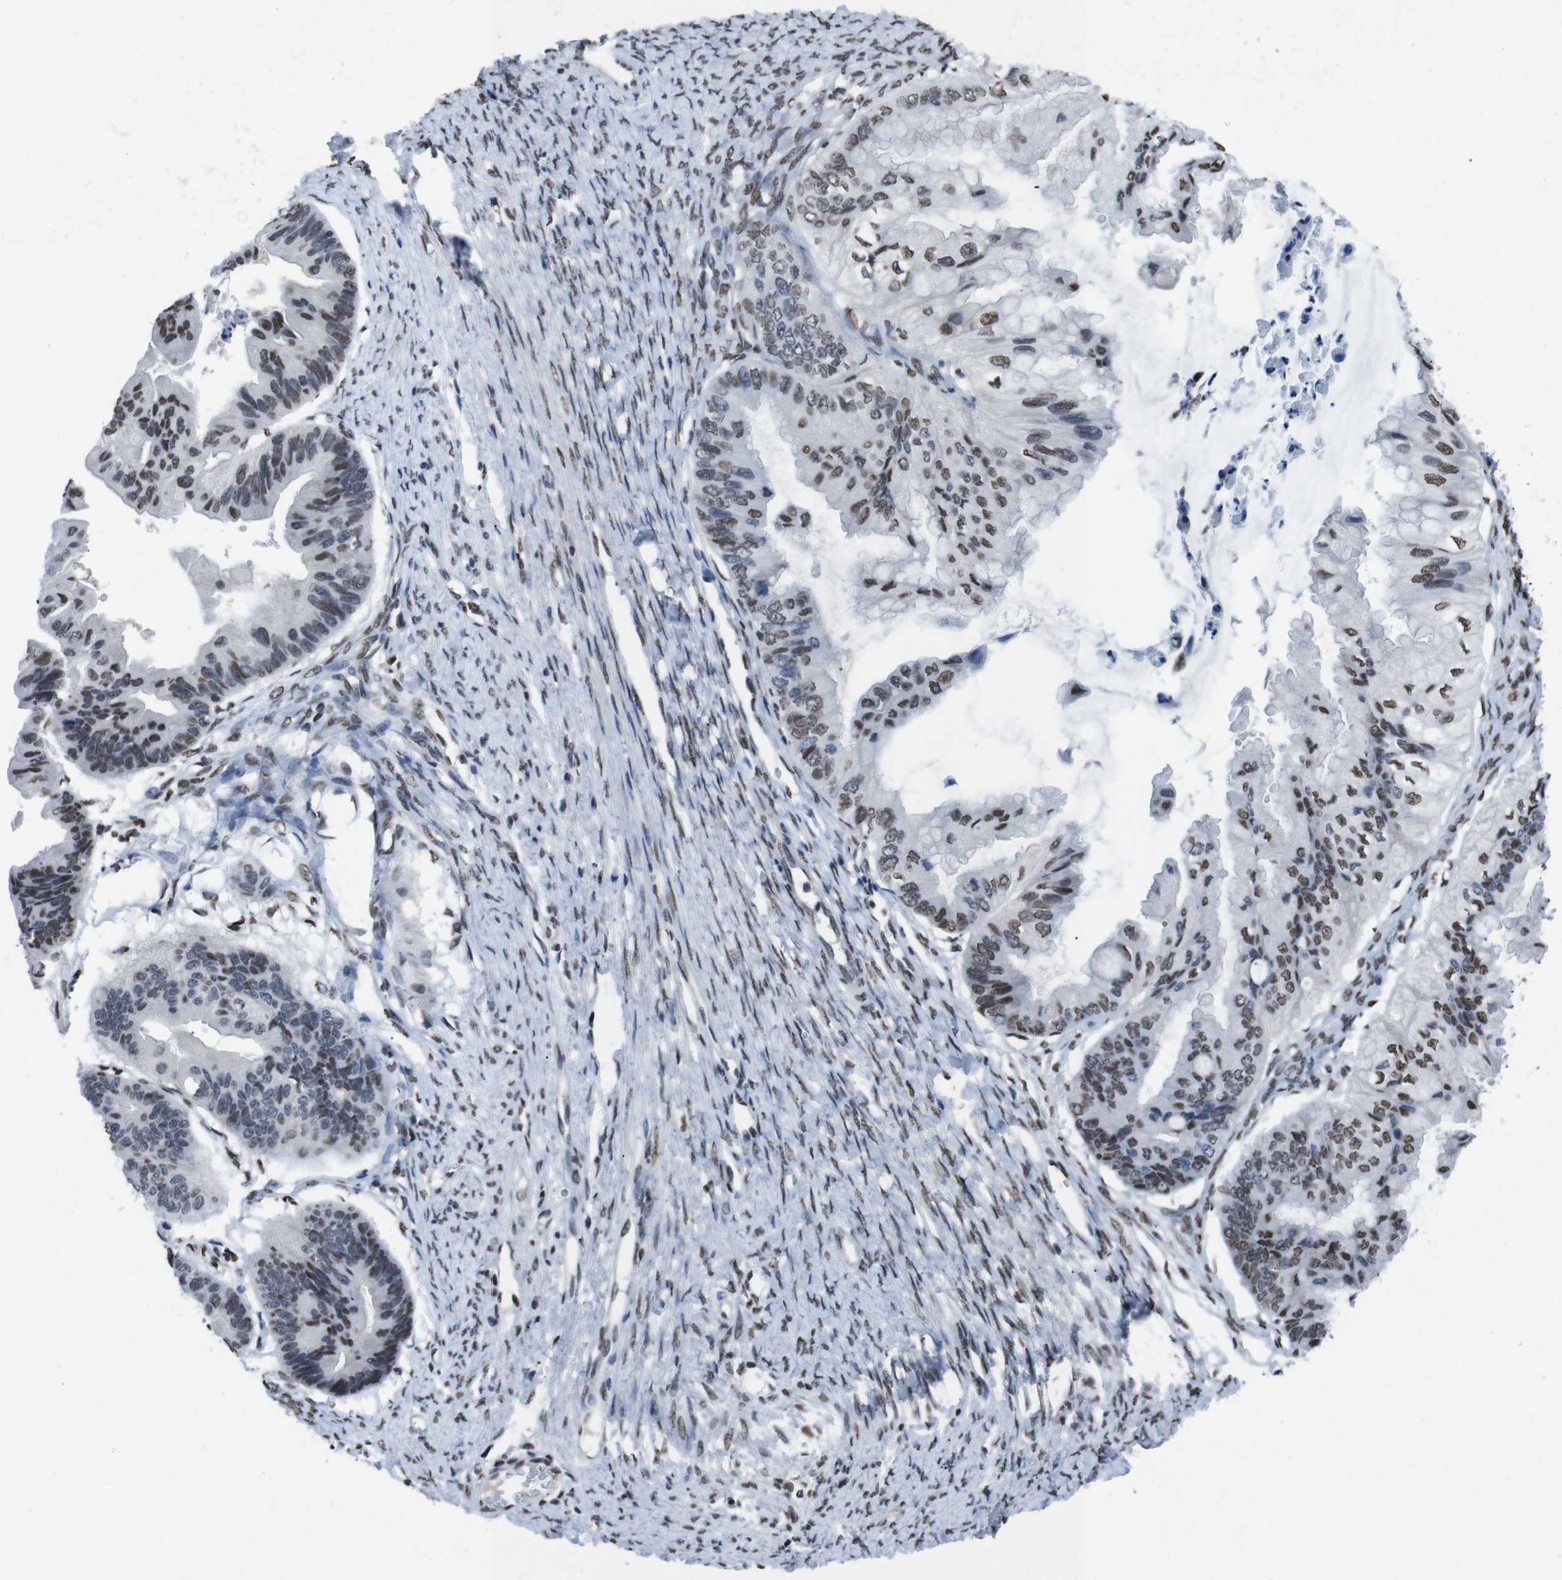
{"staining": {"intensity": "moderate", "quantity": ">75%", "location": "nuclear"}, "tissue": "ovarian cancer", "cell_type": "Tumor cells", "image_type": "cancer", "snomed": [{"axis": "morphology", "description": "Cystadenocarcinoma, mucinous, NOS"}, {"axis": "topography", "description": "Ovary"}], "caption": "The micrograph shows a brown stain indicating the presence of a protein in the nuclear of tumor cells in mucinous cystadenocarcinoma (ovarian).", "gene": "PIP4P2", "patient": {"sex": "female", "age": 61}}